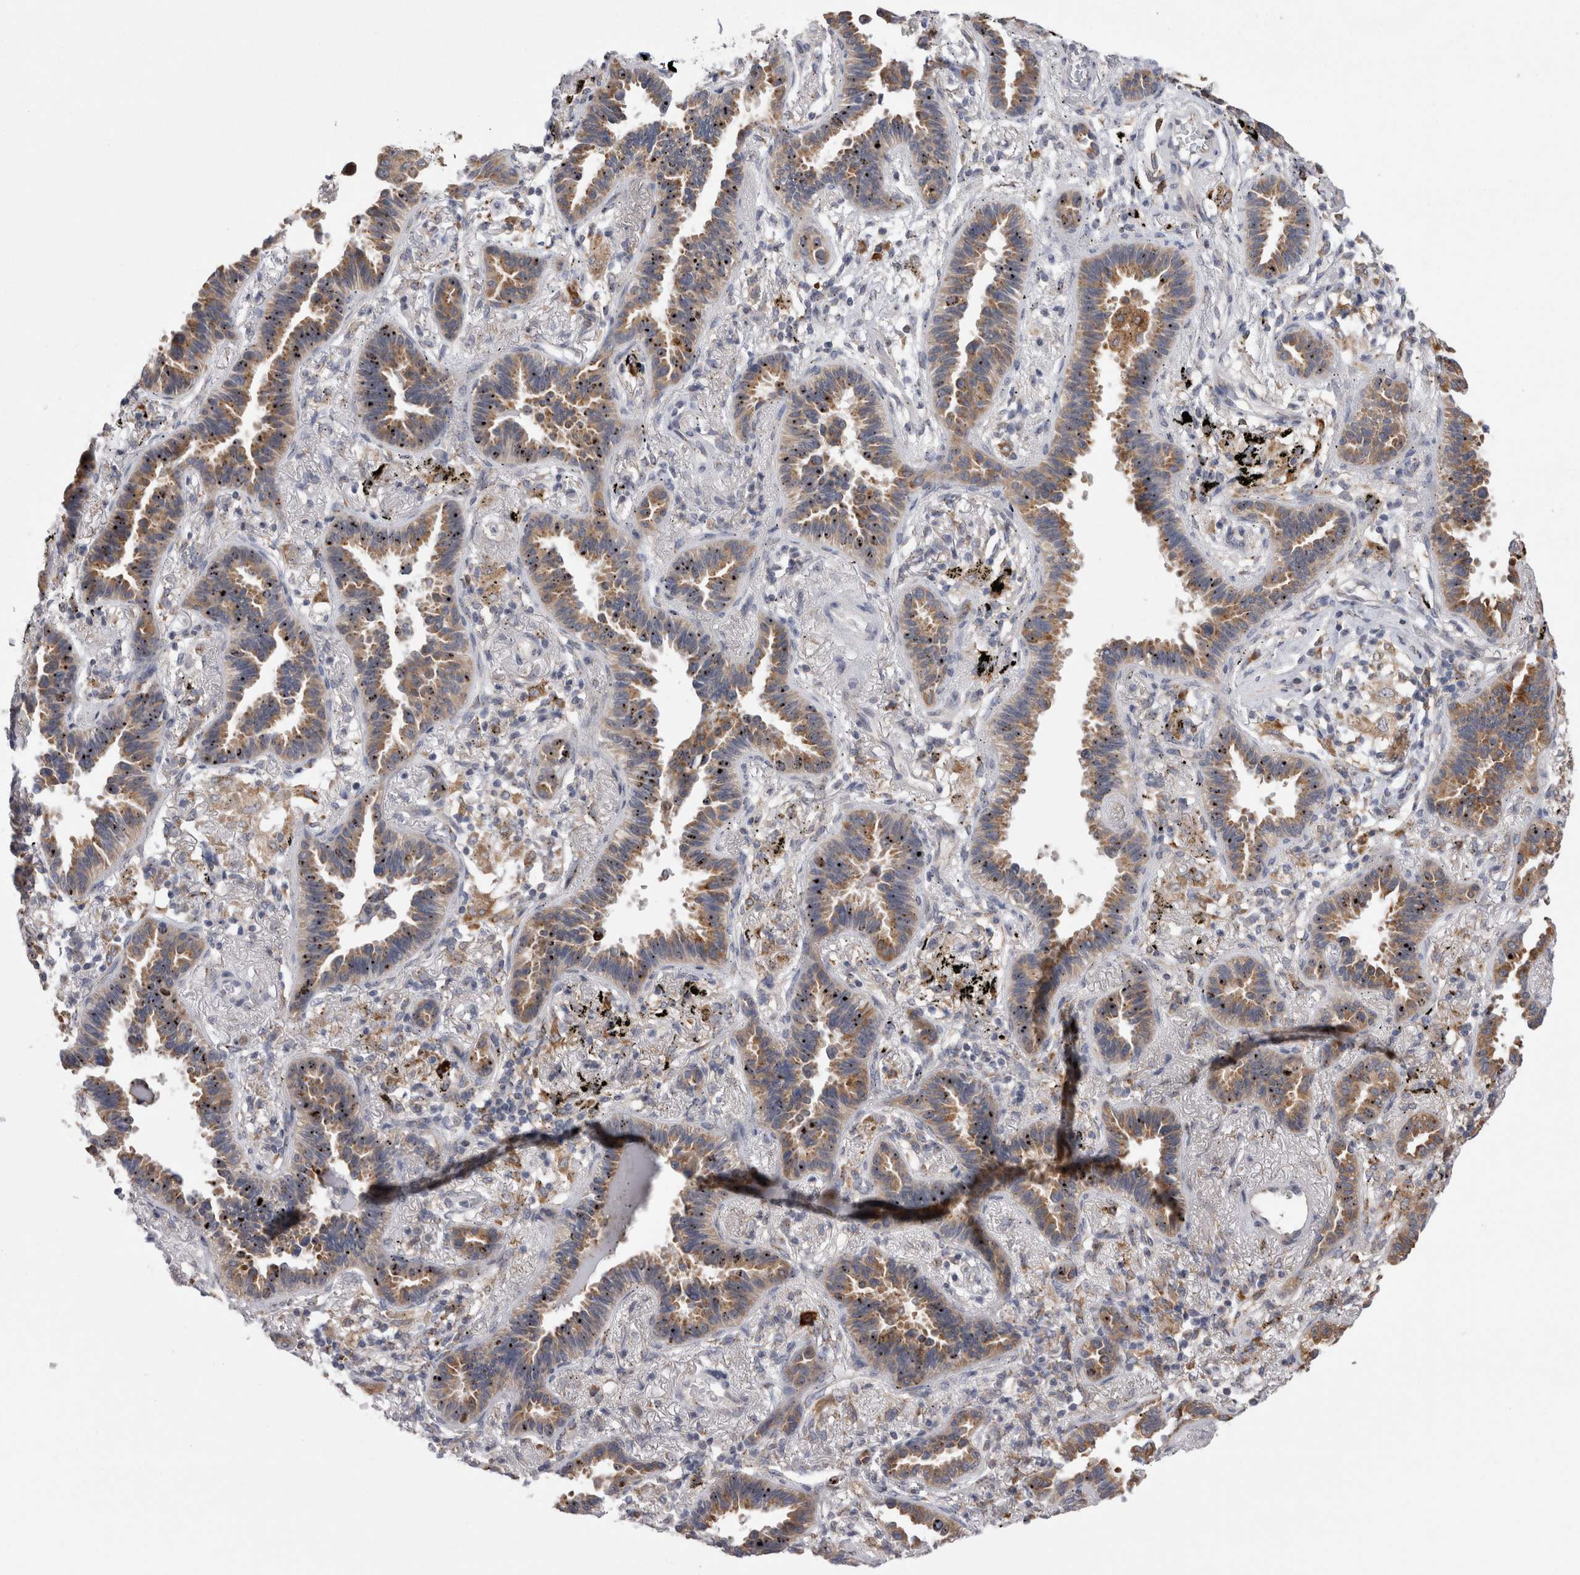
{"staining": {"intensity": "moderate", "quantity": ">75%", "location": "cytoplasmic/membranous"}, "tissue": "lung cancer", "cell_type": "Tumor cells", "image_type": "cancer", "snomed": [{"axis": "morphology", "description": "Adenocarcinoma, NOS"}, {"axis": "topography", "description": "Lung"}], "caption": "High-magnification brightfield microscopy of lung cancer (adenocarcinoma) stained with DAB (3,3'-diaminobenzidine) (brown) and counterstained with hematoxylin (blue). tumor cells exhibit moderate cytoplasmic/membranous positivity is seen in about>75% of cells. (brown staining indicates protein expression, while blue staining denotes nuclei).", "gene": "ZNF341", "patient": {"sex": "male", "age": 59}}